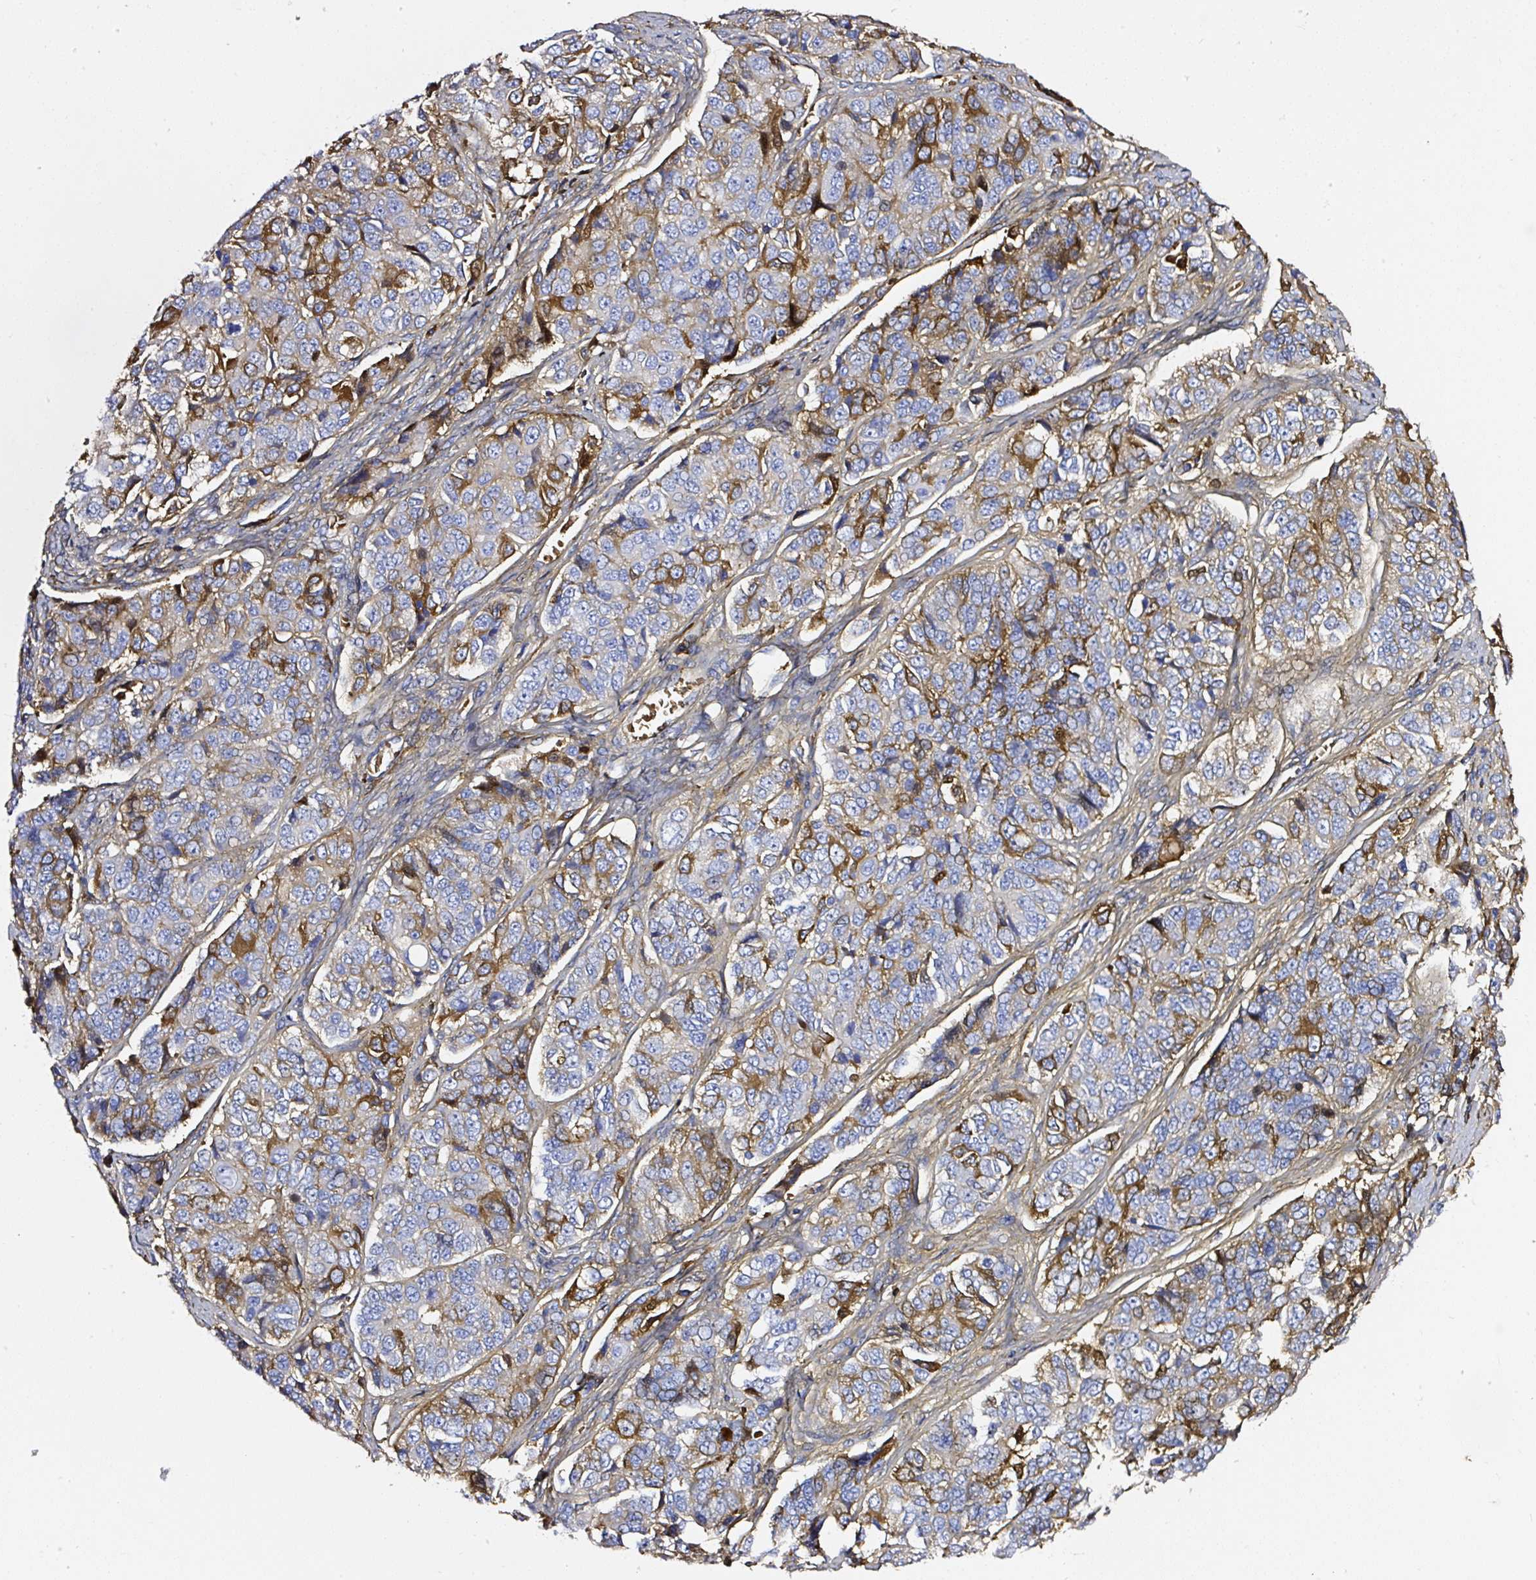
{"staining": {"intensity": "moderate", "quantity": "<25%", "location": "cytoplasmic/membranous"}, "tissue": "ovarian cancer", "cell_type": "Tumor cells", "image_type": "cancer", "snomed": [{"axis": "morphology", "description": "Carcinoma, endometroid"}, {"axis": "topography", "description": "Ovary"}], "caption": "Immunohistochemistry (IHC) photomicrograph of neoplastic tissue: human ovarian endometroid carcinoma stained using immunohistochemistry demonstrates low levels of moderate protein expression localized specifically in the cytoplasmic/membranous of tumor cells, appearing as a cytoplasmic/membranous brown color.", "gene": "CLEC3B", "patient": {"sex": "female", "age": 51}}